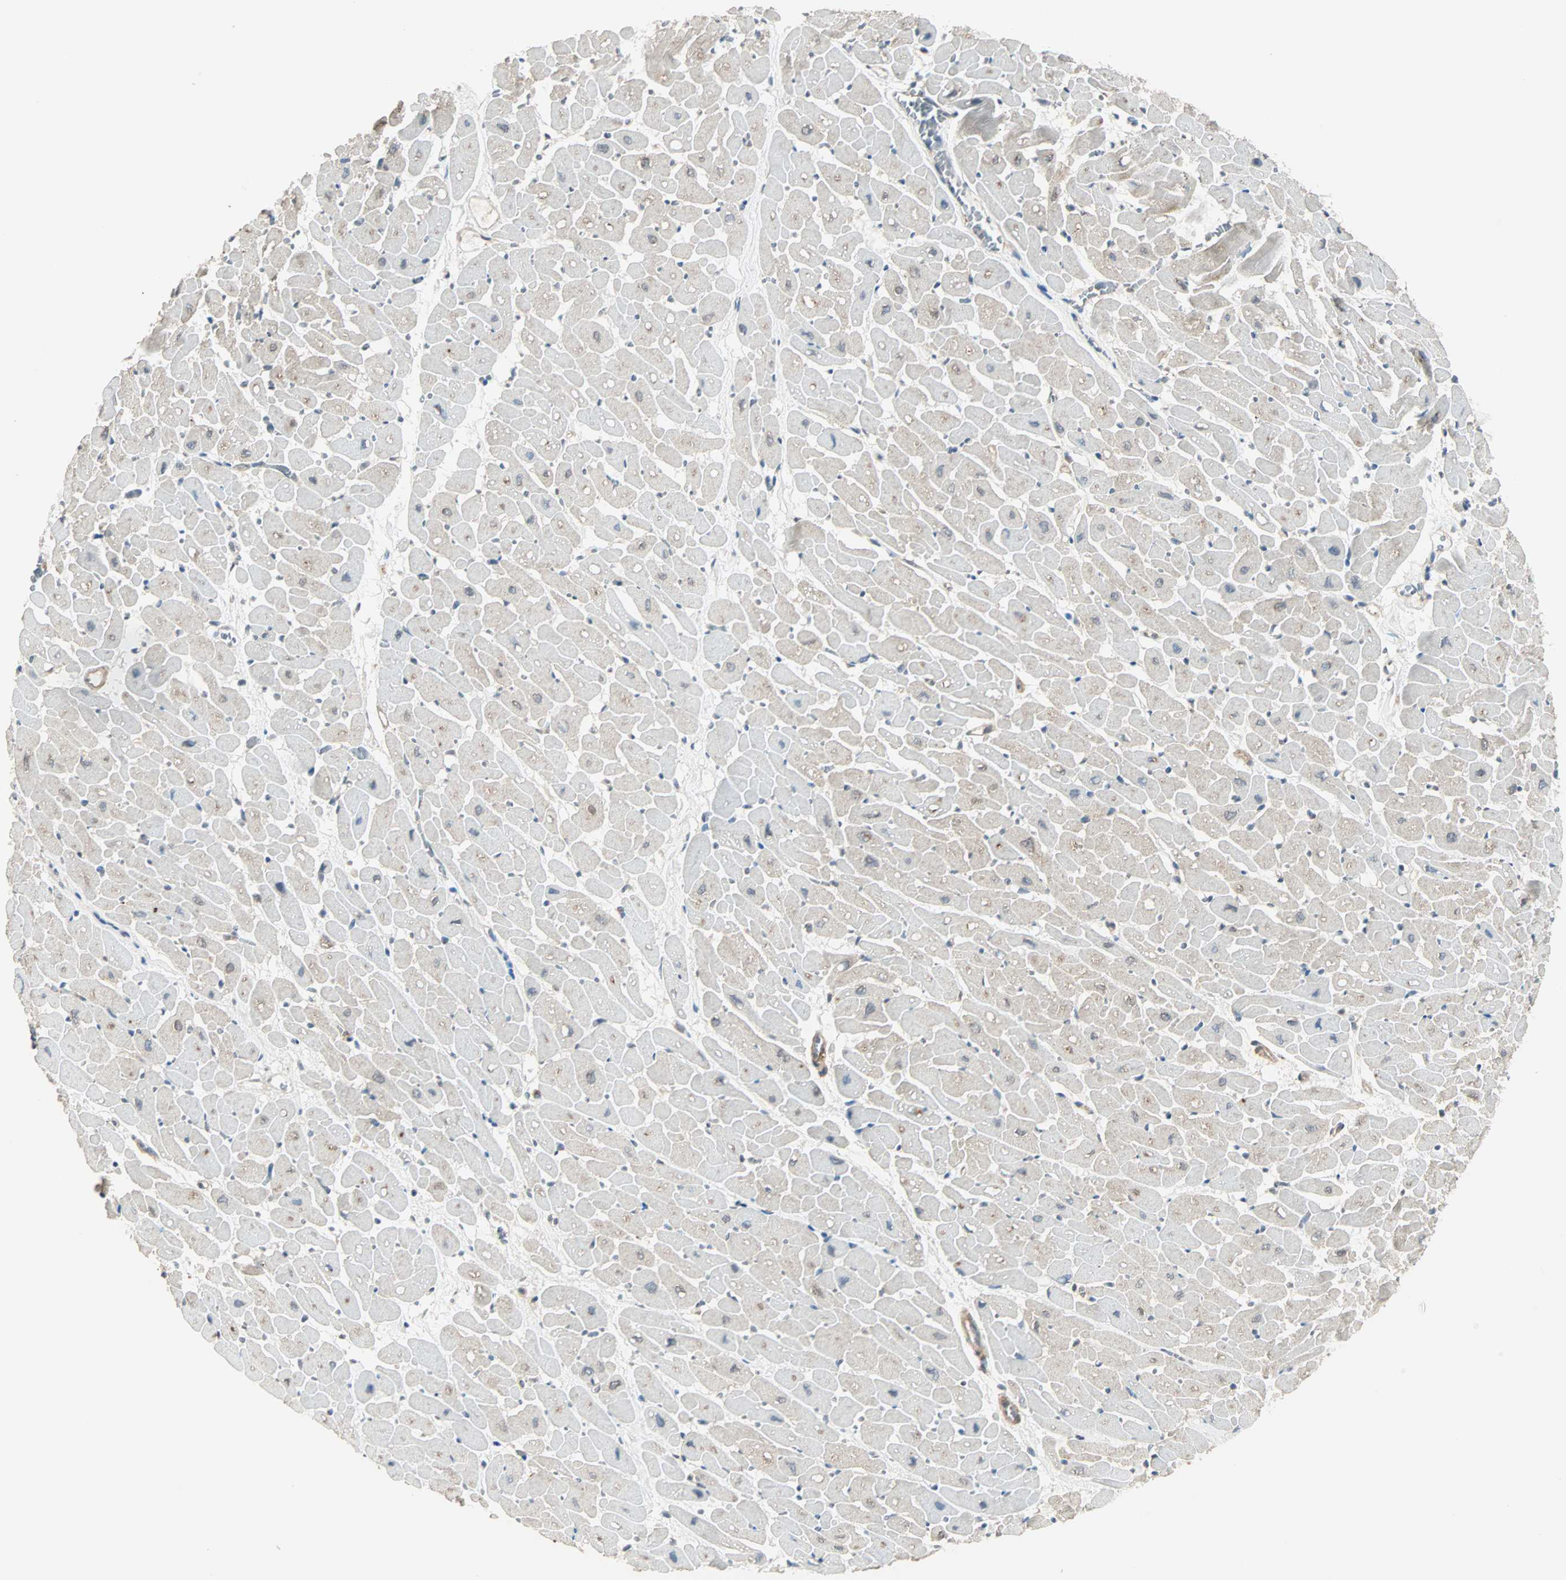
{"staining": {"intensity": "weak", "quantity": "<25%", "location": "cytoplasmic/membranous"}, "tissue": "heart muscle", "cell_type": "Cardiomyocytes", "image_type": "normal", "snomed": [{"axis": "morphology", "description": "Normal tissue, NOS"}, {"axis": "topography", "description": "Heart"}], "caption": "Image shows no significant protein expression in cardiomyocytes of unremarkable heart muscle. (Immunohistochemistry (ihc), brightfield microscopy, high magnification).", "gene": "MAP3K21", "patient": {"sex": "male", "age": 45}}